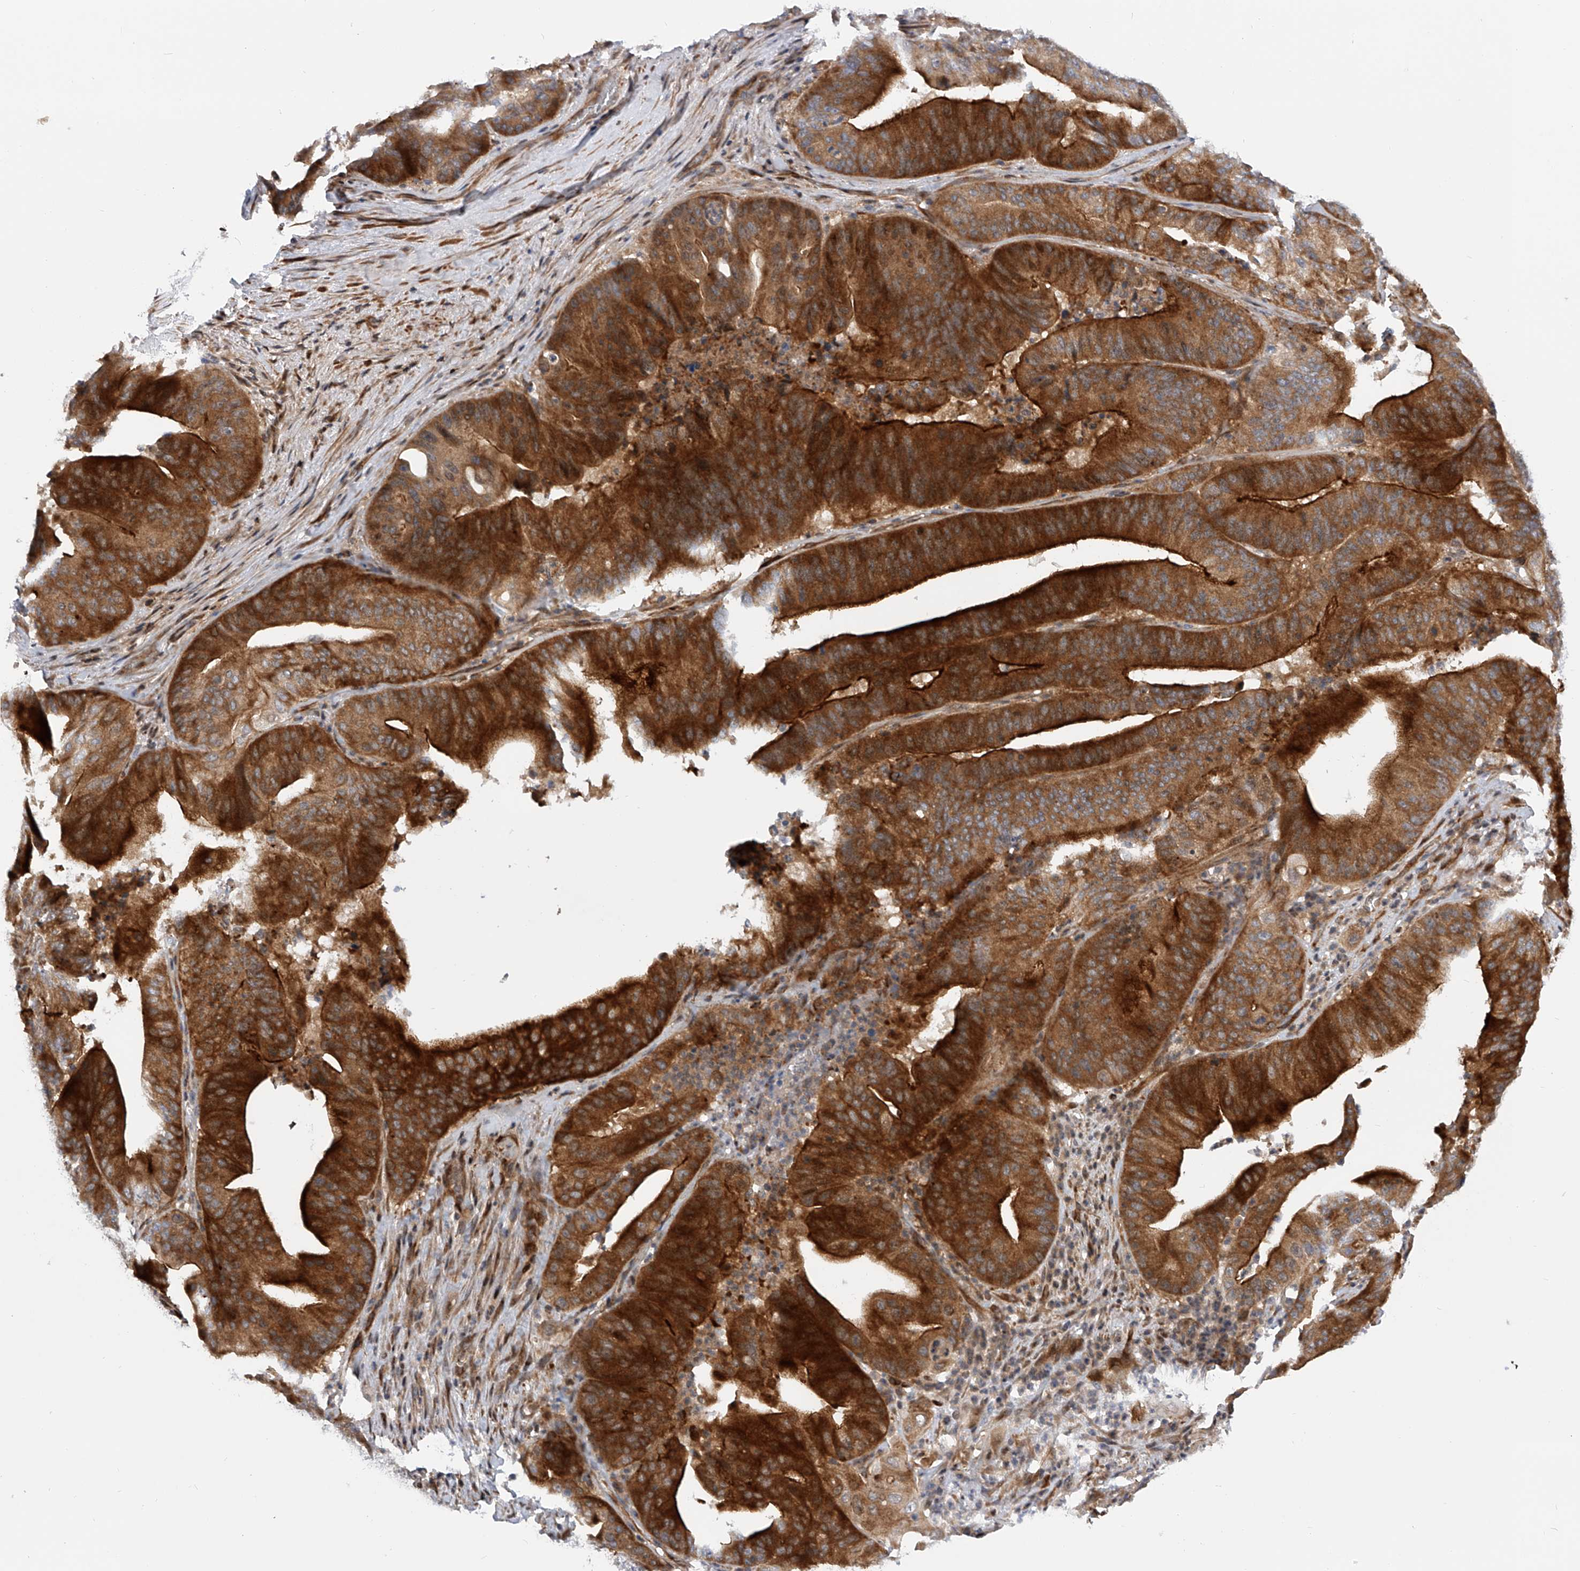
{"staining": {"intensity": "strong", "quantity": ">75%", "location": "cytoplasmic/membranous"}, "tissue": "pancreatic cancer", "cell_type": "Tumor cells", "image_type": "cancer", "snomed": [{"axis": "morphology", "description": "Adenocarcinoma, NOS"}, {"axis": "topography", "description": "Pancreas"}], "caption": "Pancreatic adenocarcinoma tissue demonstrates strong cytoplasmic/membranous positivity in approximately >75% of tumor cells, visualized by immunohistochemistry. Using DAB (brown) and hematoxylin (blue) stains, captured at high magnification using brightfield microscopy.", "gene": "PDSS2", "patient": {"sex": "female", "age": 77}}